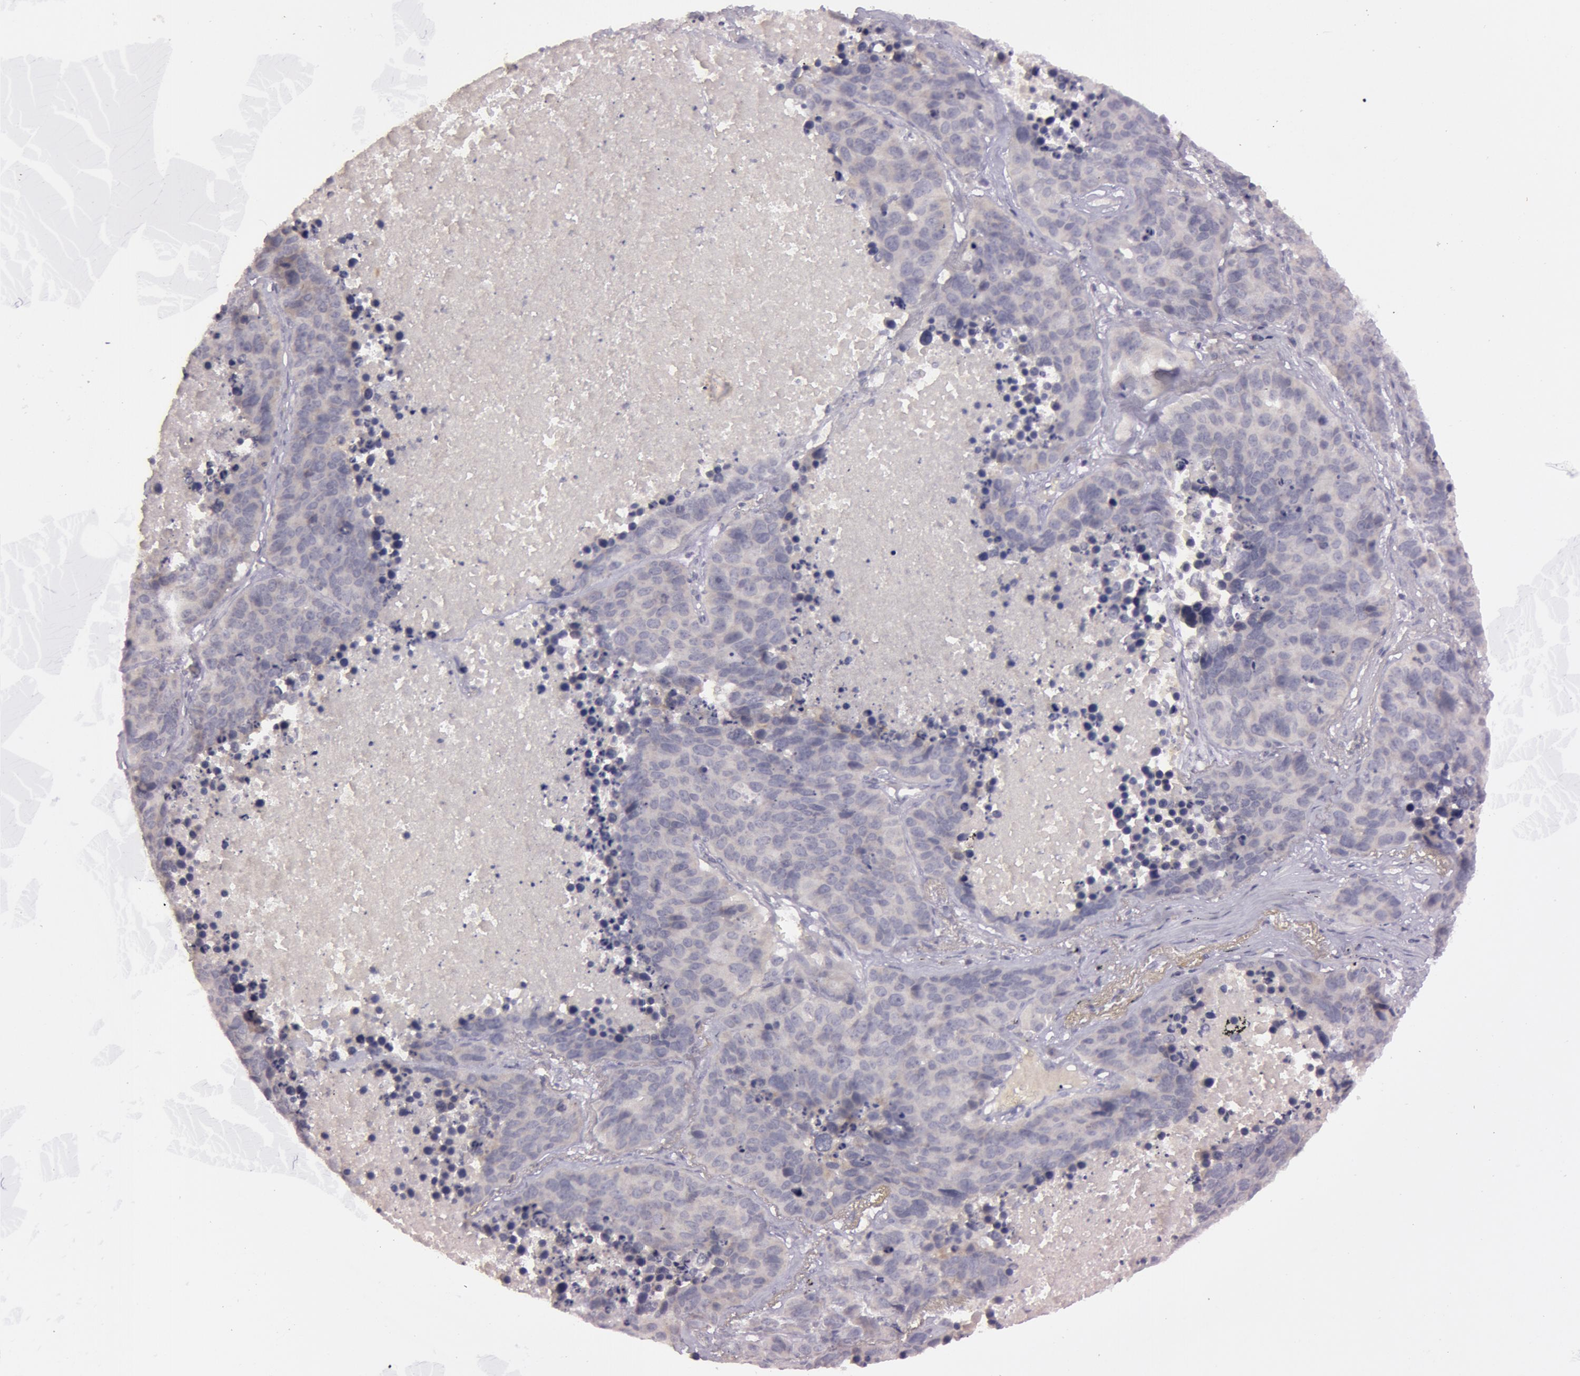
{"staining": {"intensity": "weak", "quantity": "<25%", "location": "cytoplasmic/membranous"}, "tissue": "lung cancer", "cell_type": "Tumor cells", "image_type": "cancer", "snomed": [{"axis": "morphology", "description": "Carcinoid, malignant, NOS"}, {"axis": "topography", "description": "Lung"}], "caption": "Human lung cancer stained for a protein using immunohistochemistry (IHC) reveals no staining in tumor cells.", "gene": "MXRA5", "patient": {"sex": "male", "age": 60}}